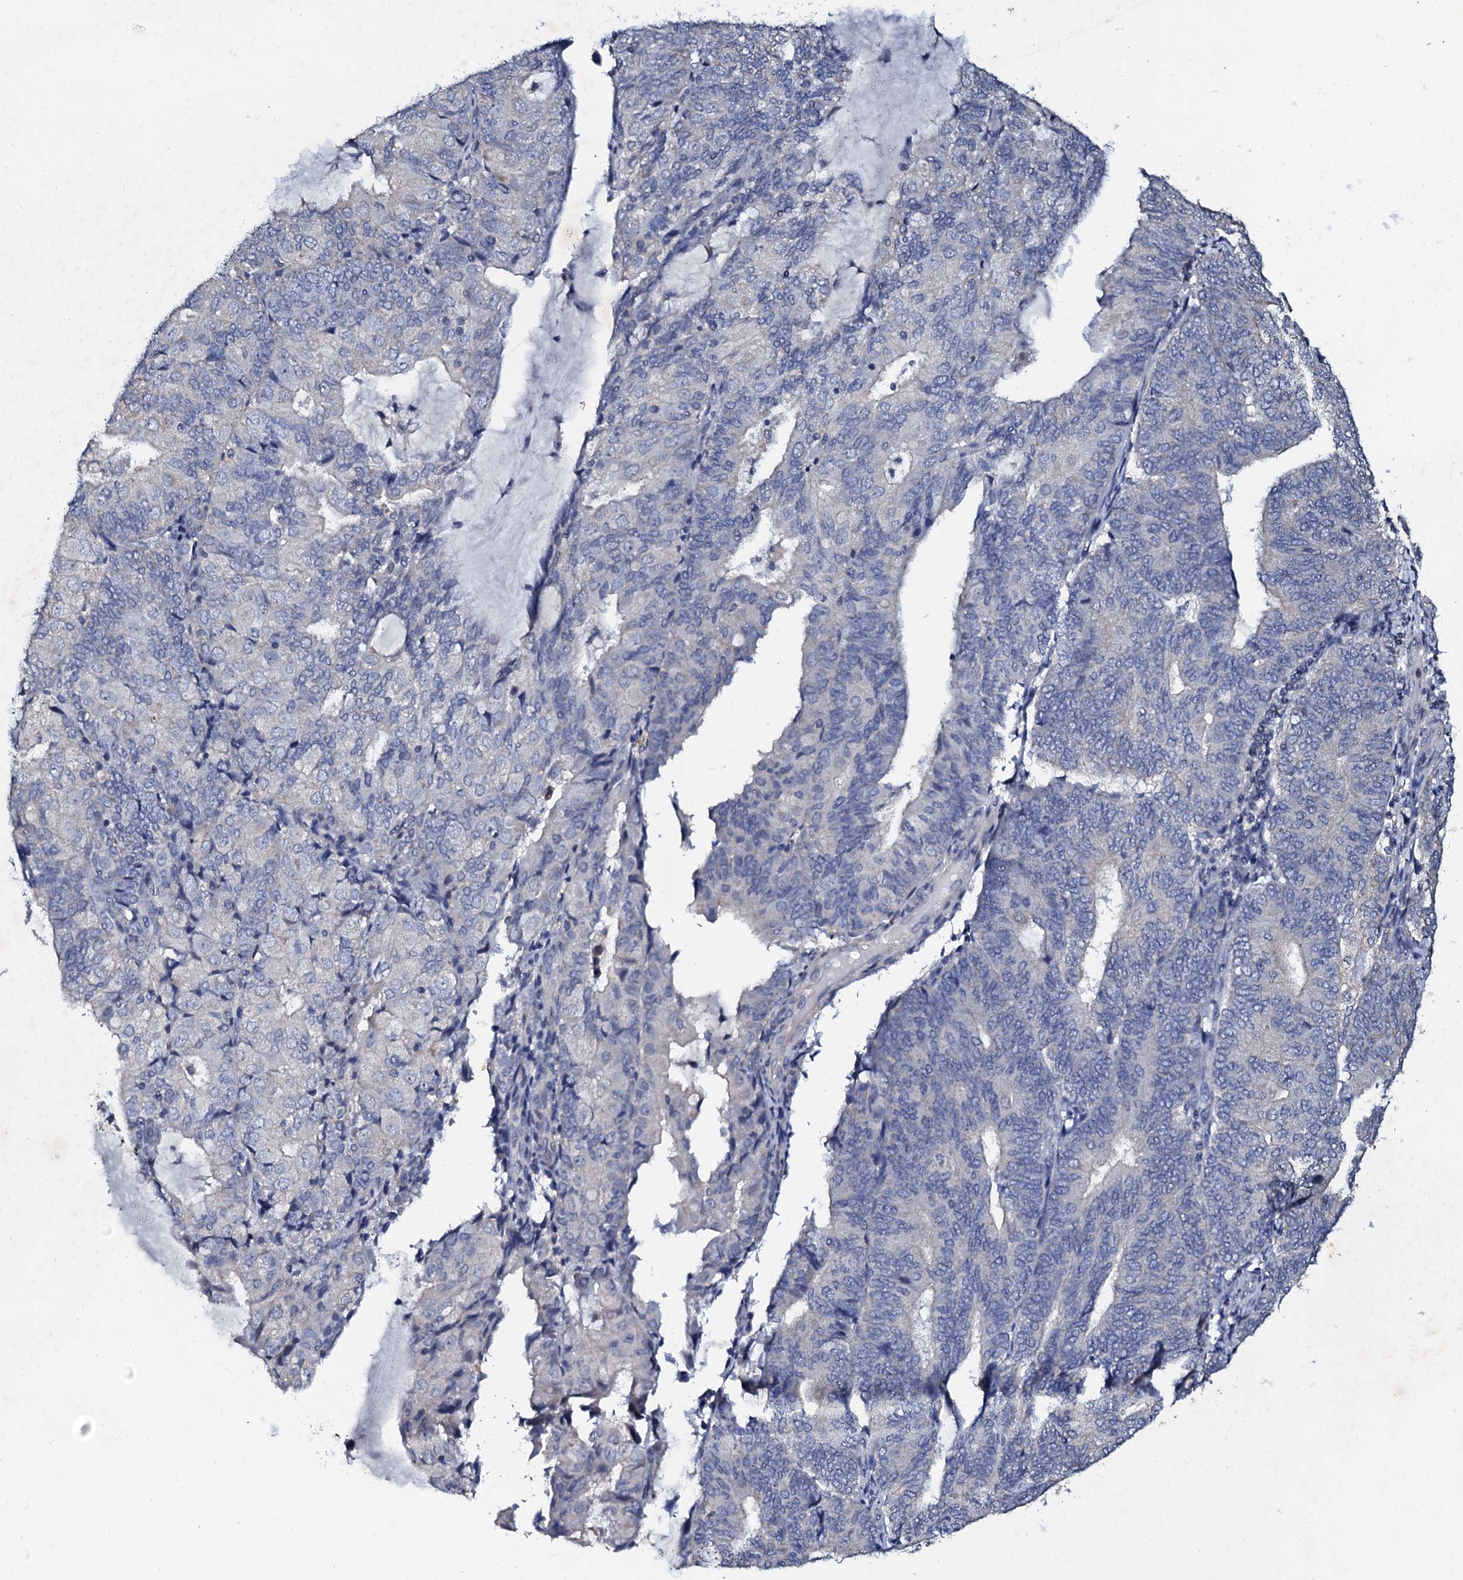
{"staining": {"intensity": "negative", "quantity": "none", "location": "none"}, "tissue": "endometrial cancer", "cell_type": "Tumor cells", "image_type": "cancer", "snomed": [{"axis": "morphology", "description": "Adenocarcinoma, NOS"}, {"axis": "topography", "description": "Endometrium"}], "caption": "Immunohistochemical staining of endometrial adenocarcinoma reveals no significant positivity in tumor cells.", "gene": "SLC37A4", "patient": {"sex": "female", "age": 81}}